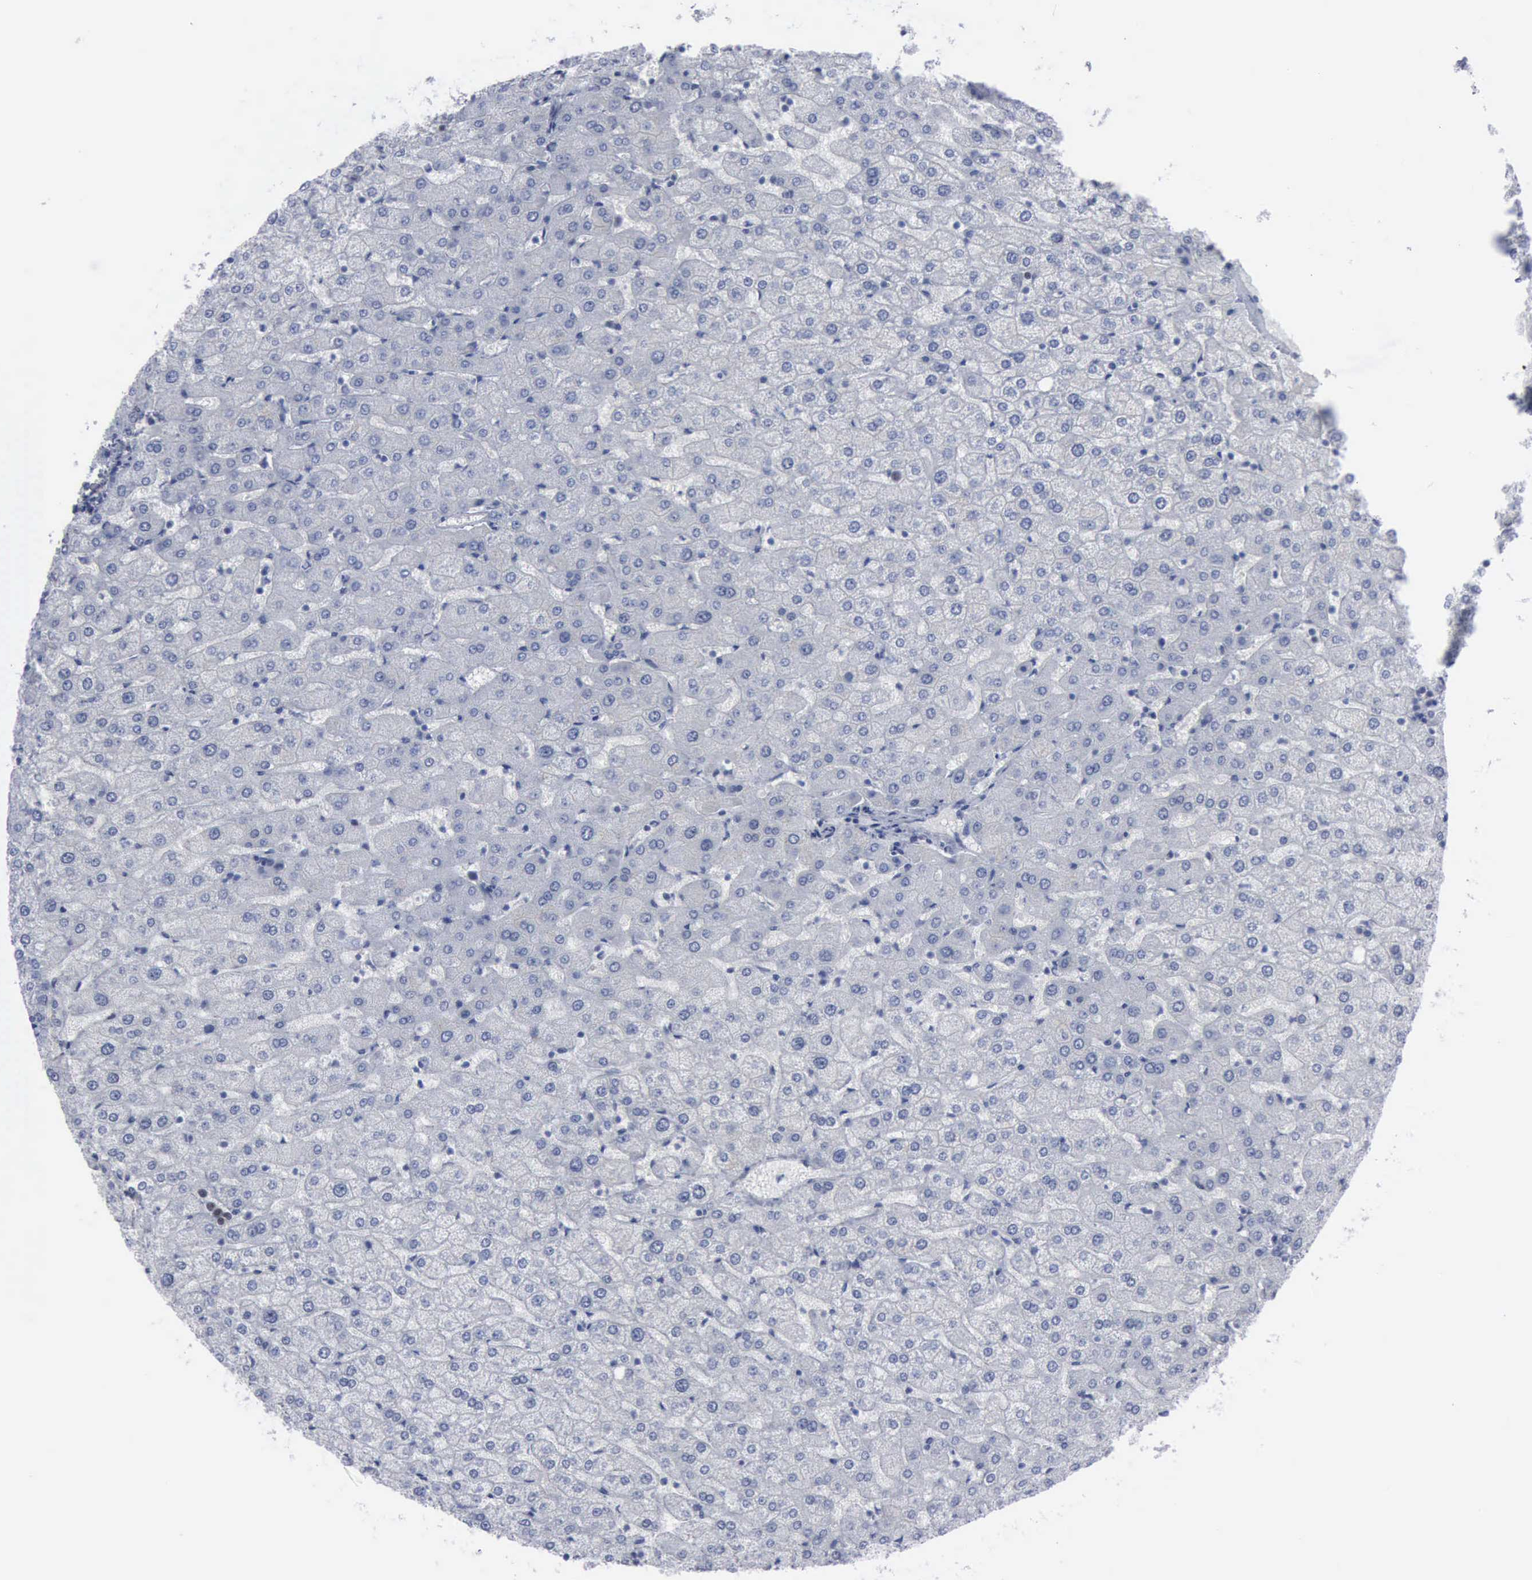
{"staining": {"intensity": "negative", "quantity": "none", "location": "none"}, "tissue": "liver", "cell_type": "Cholangiocytes", "image_type": "normal", "snomed": [{"axis": "morphology", "description": "Normal tissue, NOS"}, {"axis": "morphology", "description": "Fibrosis, NOS"}, {"axis": "topography", "description": "Liver"}], "caption": "Cholangiocytes show no significant protein expression in unremarkable liver. (DAB IHC visualized using brightfield microscopy, high magnification).", "gene": "MCM5", "patient": {"sex": "female", "age": 29}}